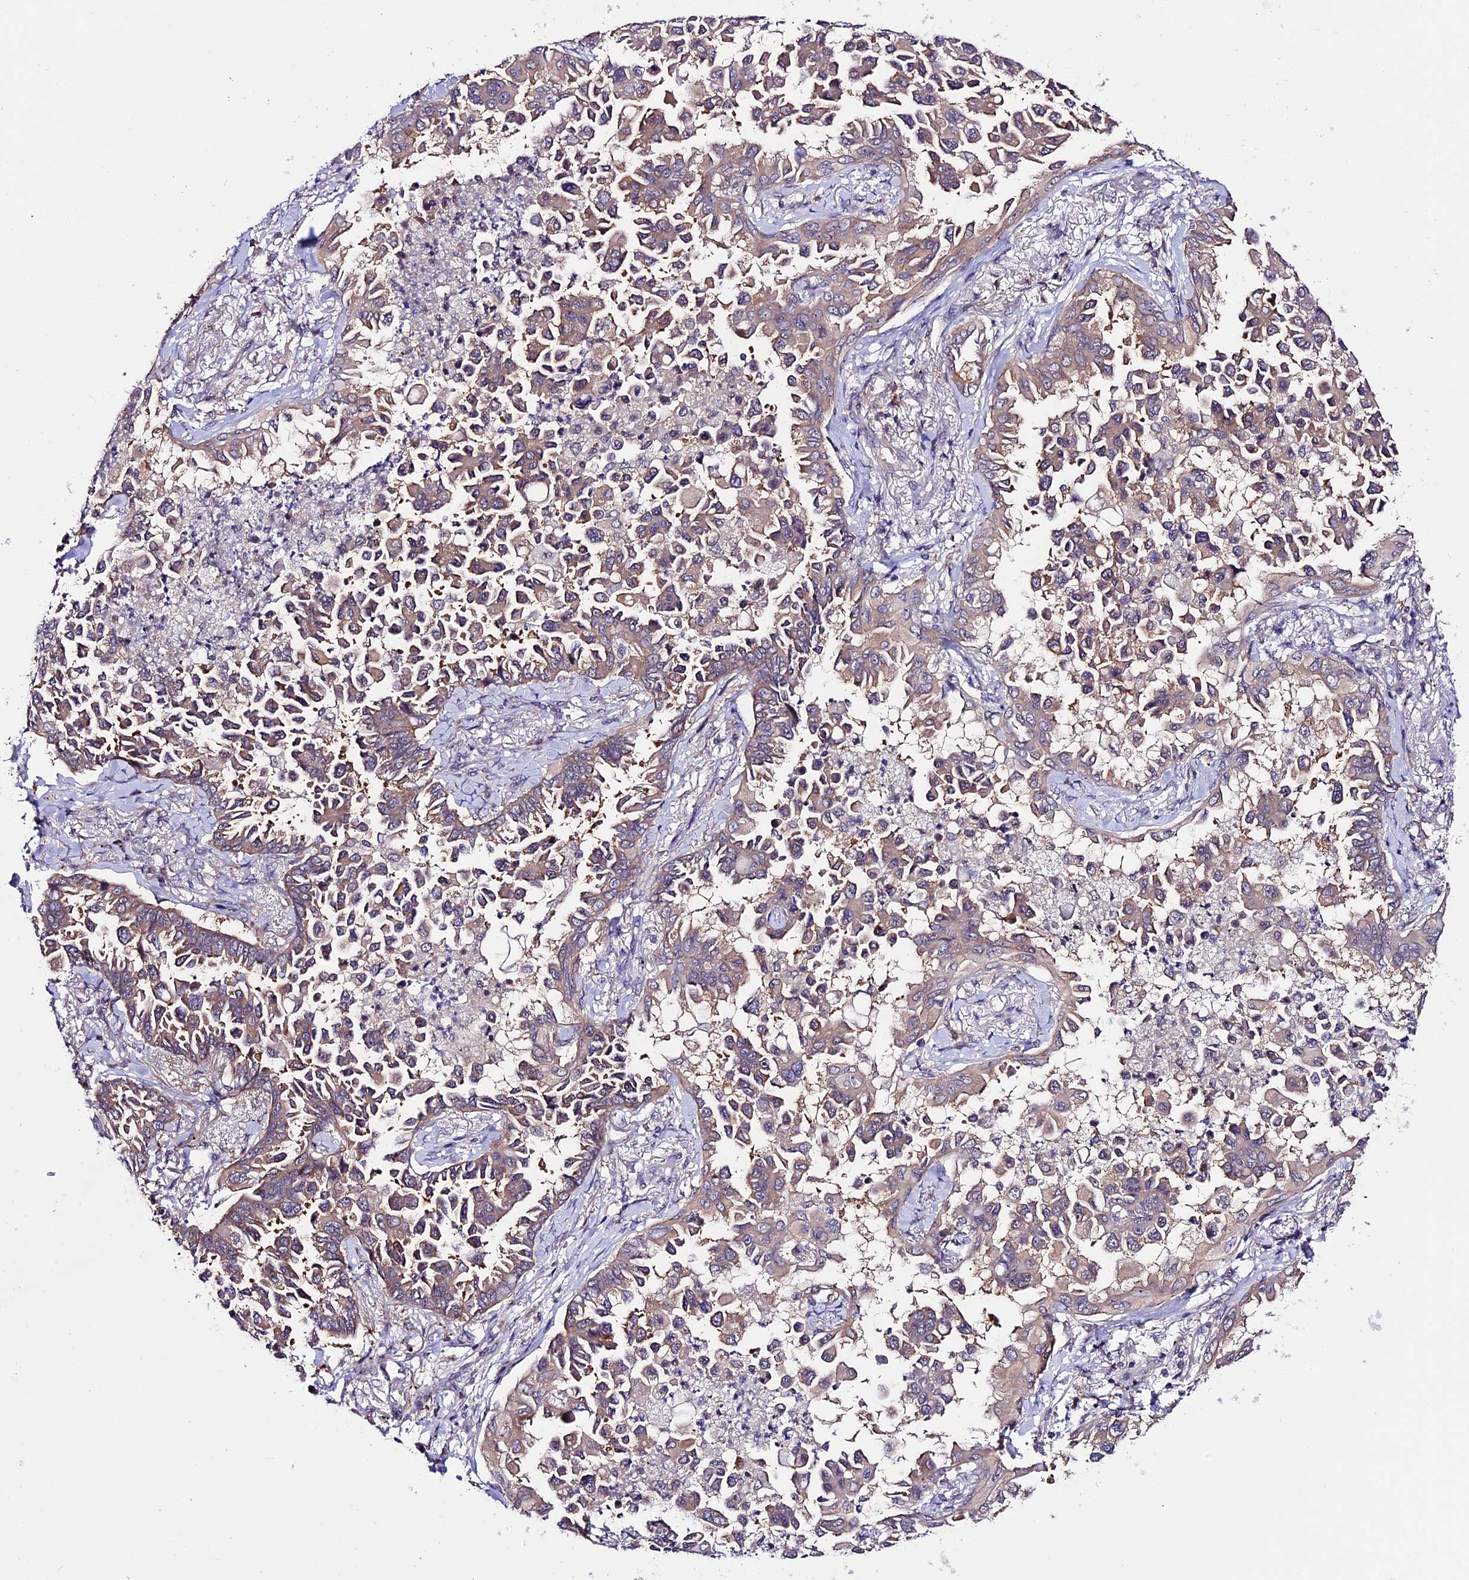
{"staining": {"intensity": "weak", "quantity": ">75%", "location": "cytoplasmic/membranous"}, "tissue": "lung cancer", "cell_type": "Tumor cells", "image_type": "cancer", "snomed": [{"axis": "morphology", "description": "Adenocarcinoma, NOS"}, {"axis": "topography", "description": "Lung"}], "caption": "Lung cancer (adenocarcinoma) stained with DAB immunohistochemistry (IHC) shows low levels of weak cytoplasmic/membranous positivity in about >75% of tumor cells. The staining was performed using DAB (3,3'-diaminobenzidine), with brown indicating positive protein expression. Nuclei are stained blue with hematoxylin.", "gene": "XKR7", "patient": {"sex": "female", "age": 67}}